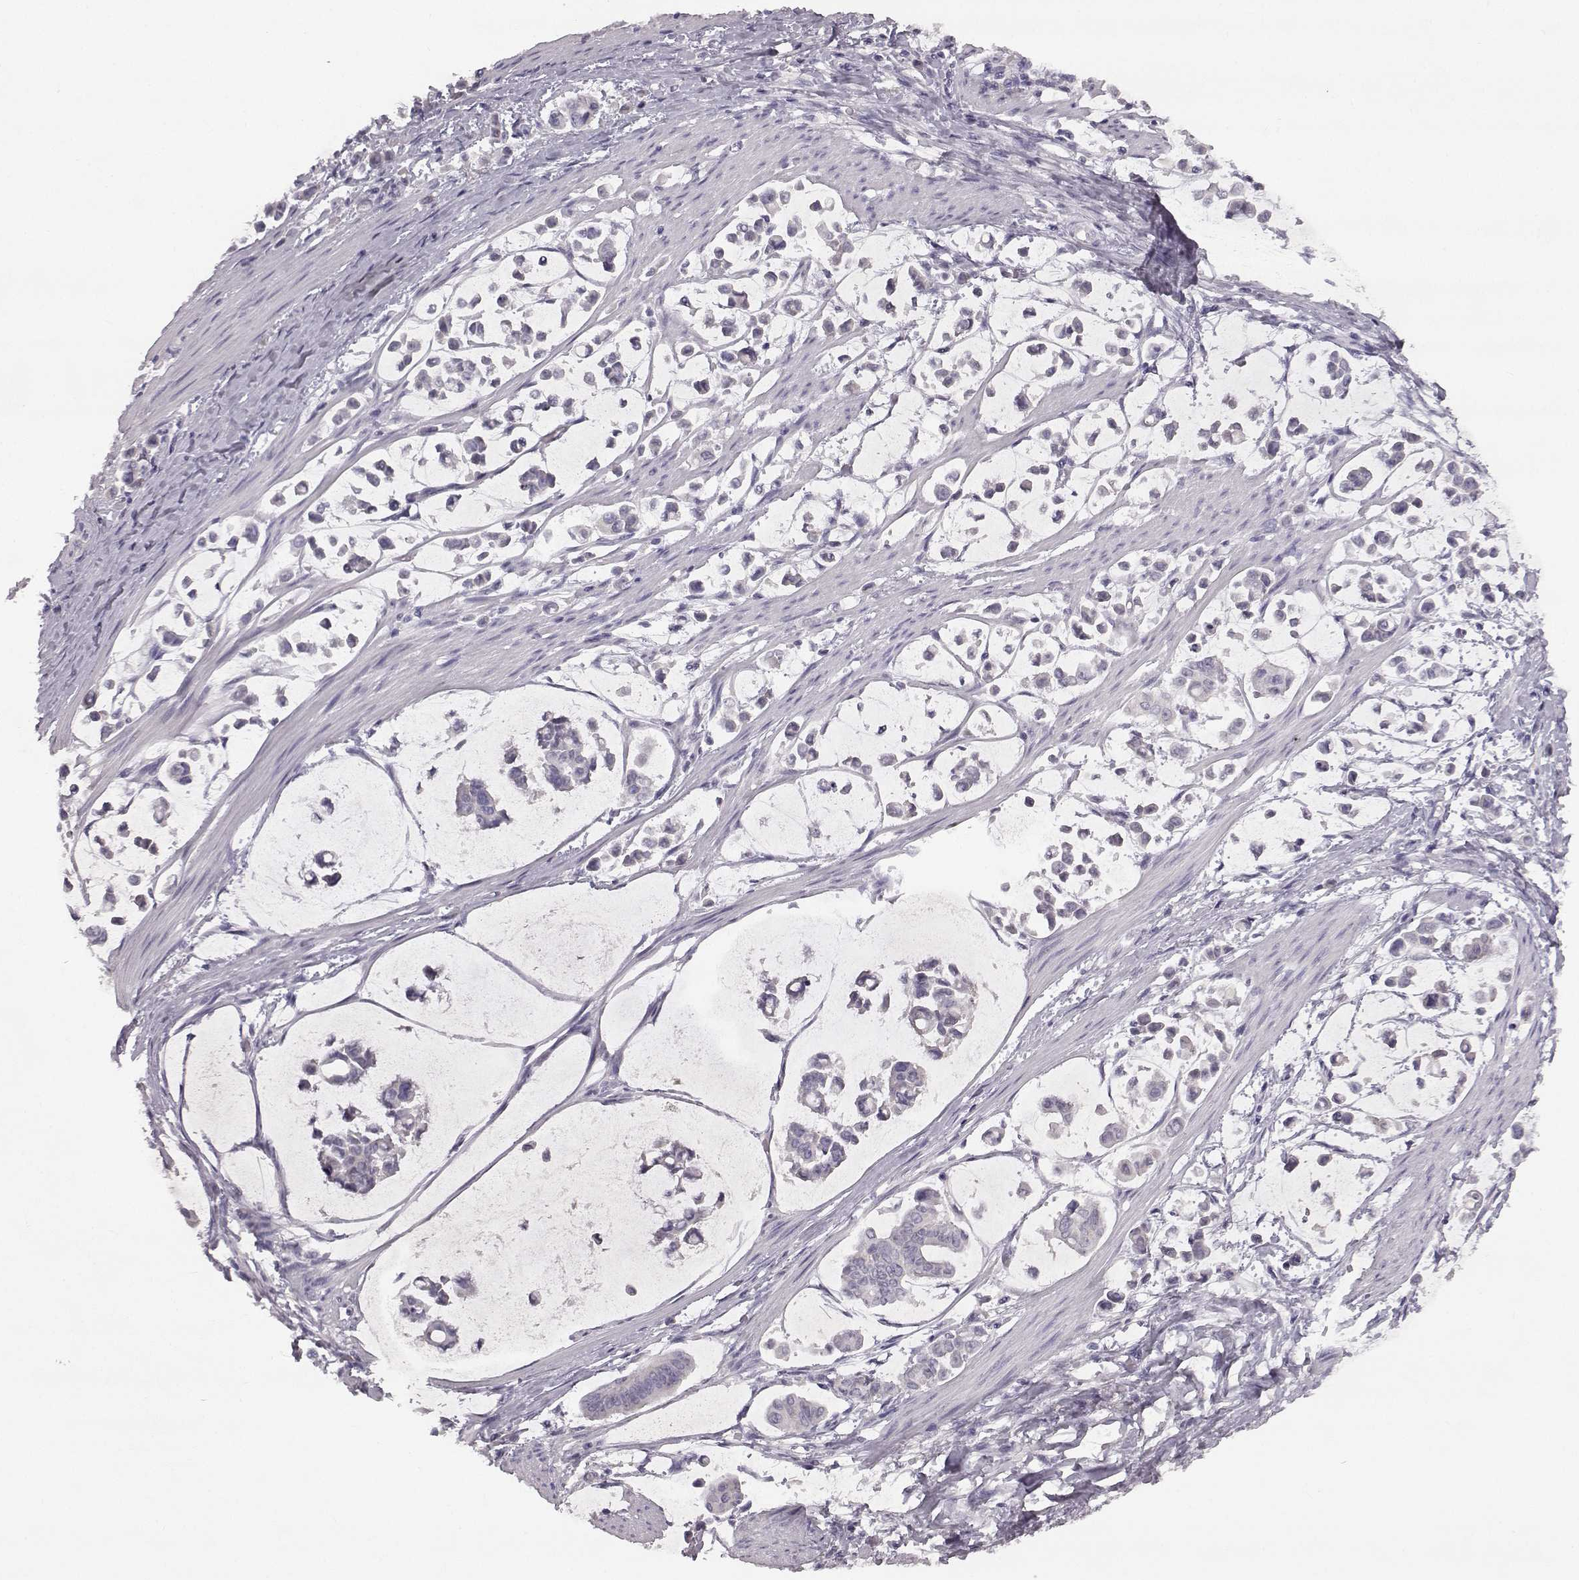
{"staining": {"intensity": "negative", "quantity": "none", "location": "none"}, "tissue": "stomach cancer", "cell_type": "Tumor cells", "image_type": "cancer", "snomed": [{"axis": "morphology", "description": "Adenocarcinoma, NOS"}, {"axis": "topography", "description": "Stomach"}], "caption": "Immunohistochemistry (IHC) micrograph of human stomach cancer stained for a protein (brown), which reveals no expression in tumor cells.", "gene": "SPAG17", "patient": {"sex": "male", "age": 82}}